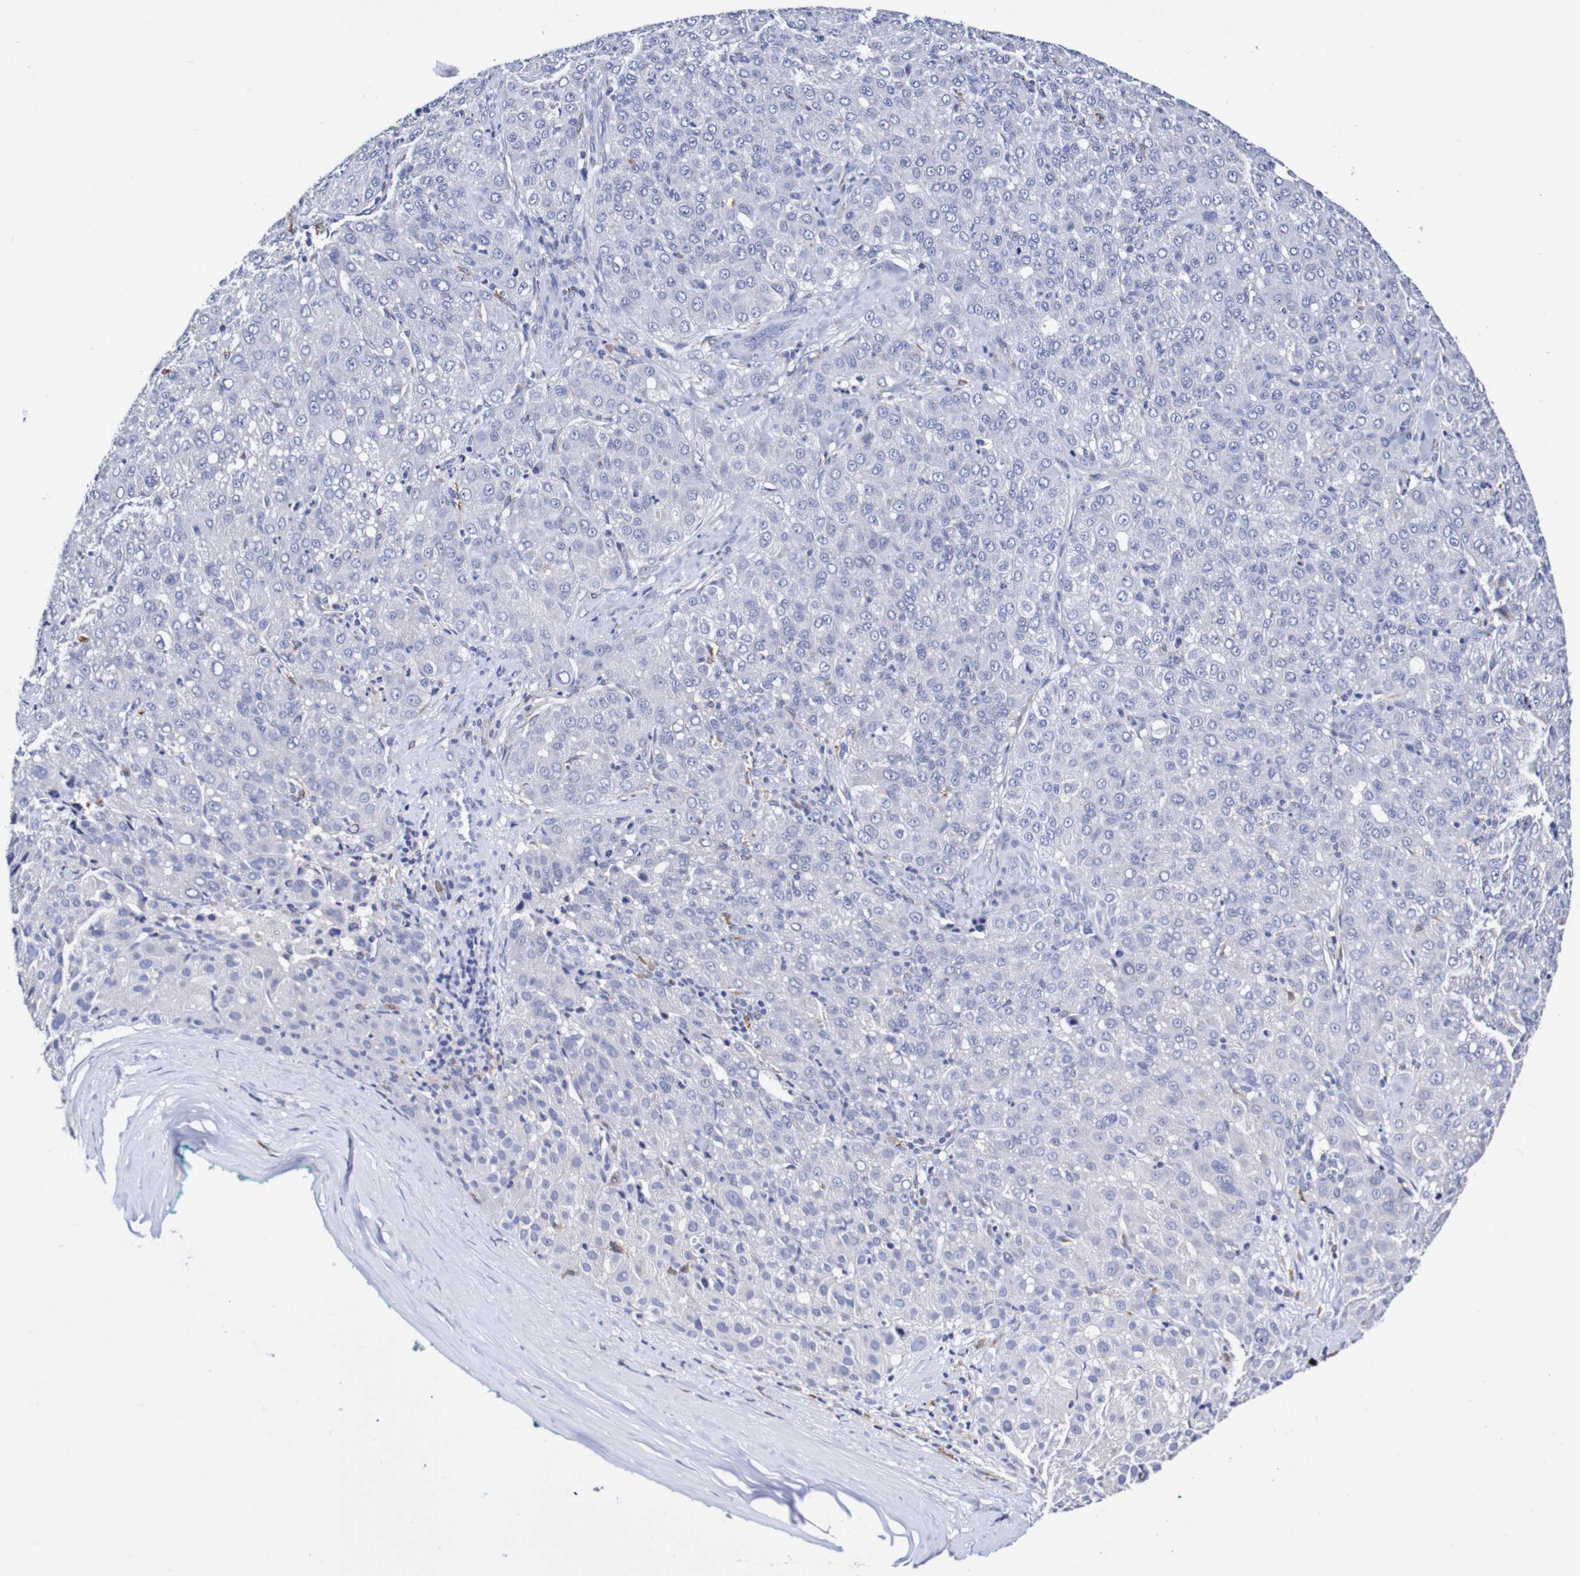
{"staining": {"intensity": "negative", "quantity": "none", "location": "none"}, "tissue": "liver cancer", "cell_type": "Tumor cells", "image_type": "cancer", "snomed": [{"axis": "morphology", "description": "Carcinoma, Hepatocellular, NOS"}, {"axis": "topography", "description": "Liver"}], "caption": "There is no significant expression in tumor cells of liver hepatocellular carcinoma. Nuclei are stained in blue.", "gene": "SEZ6", "patient": {"sex": "male", "age": 65}}